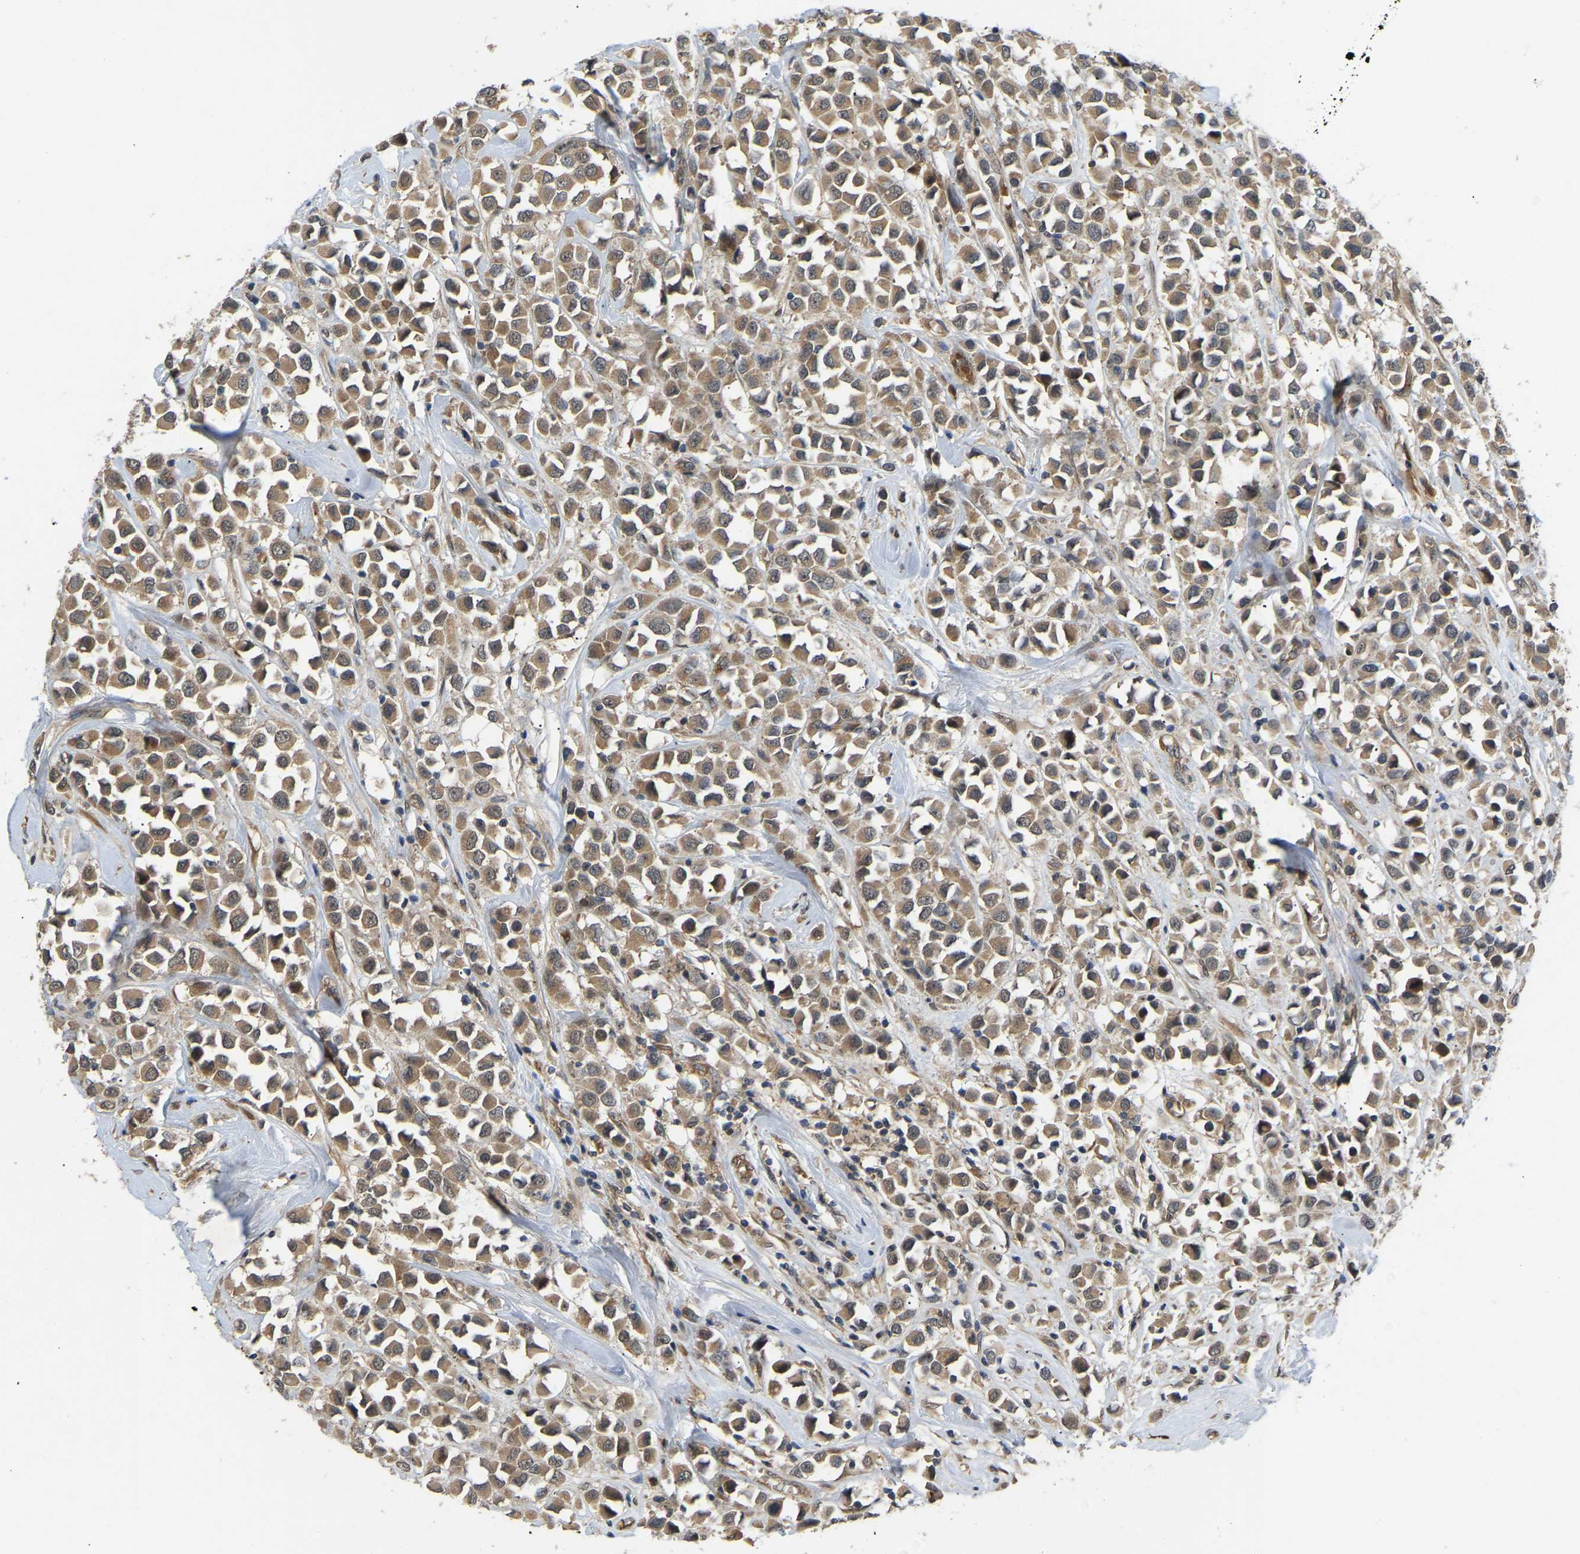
{"staining": {"intensity": "moderate", "quantity": ">75%", "location": "cytoplasmic/membranous"}, "tissue": "breast cancer", "cell_type": "Tumor cells", "image_type": "cancer", "snomed": [{"axis": "morphology", "description": "Duct carcinoma"}, {"axis": "topography", "description": "Breast"}], "caption": "About >75% of tumor cells in invasive ductal carcinoma (breast) display moderate cytoplasmic/membranous protein expression as visualized by brown immunohistochemical staining.", "gene": "LIMK2", "patient": {"sex": "female", "age": 61}}